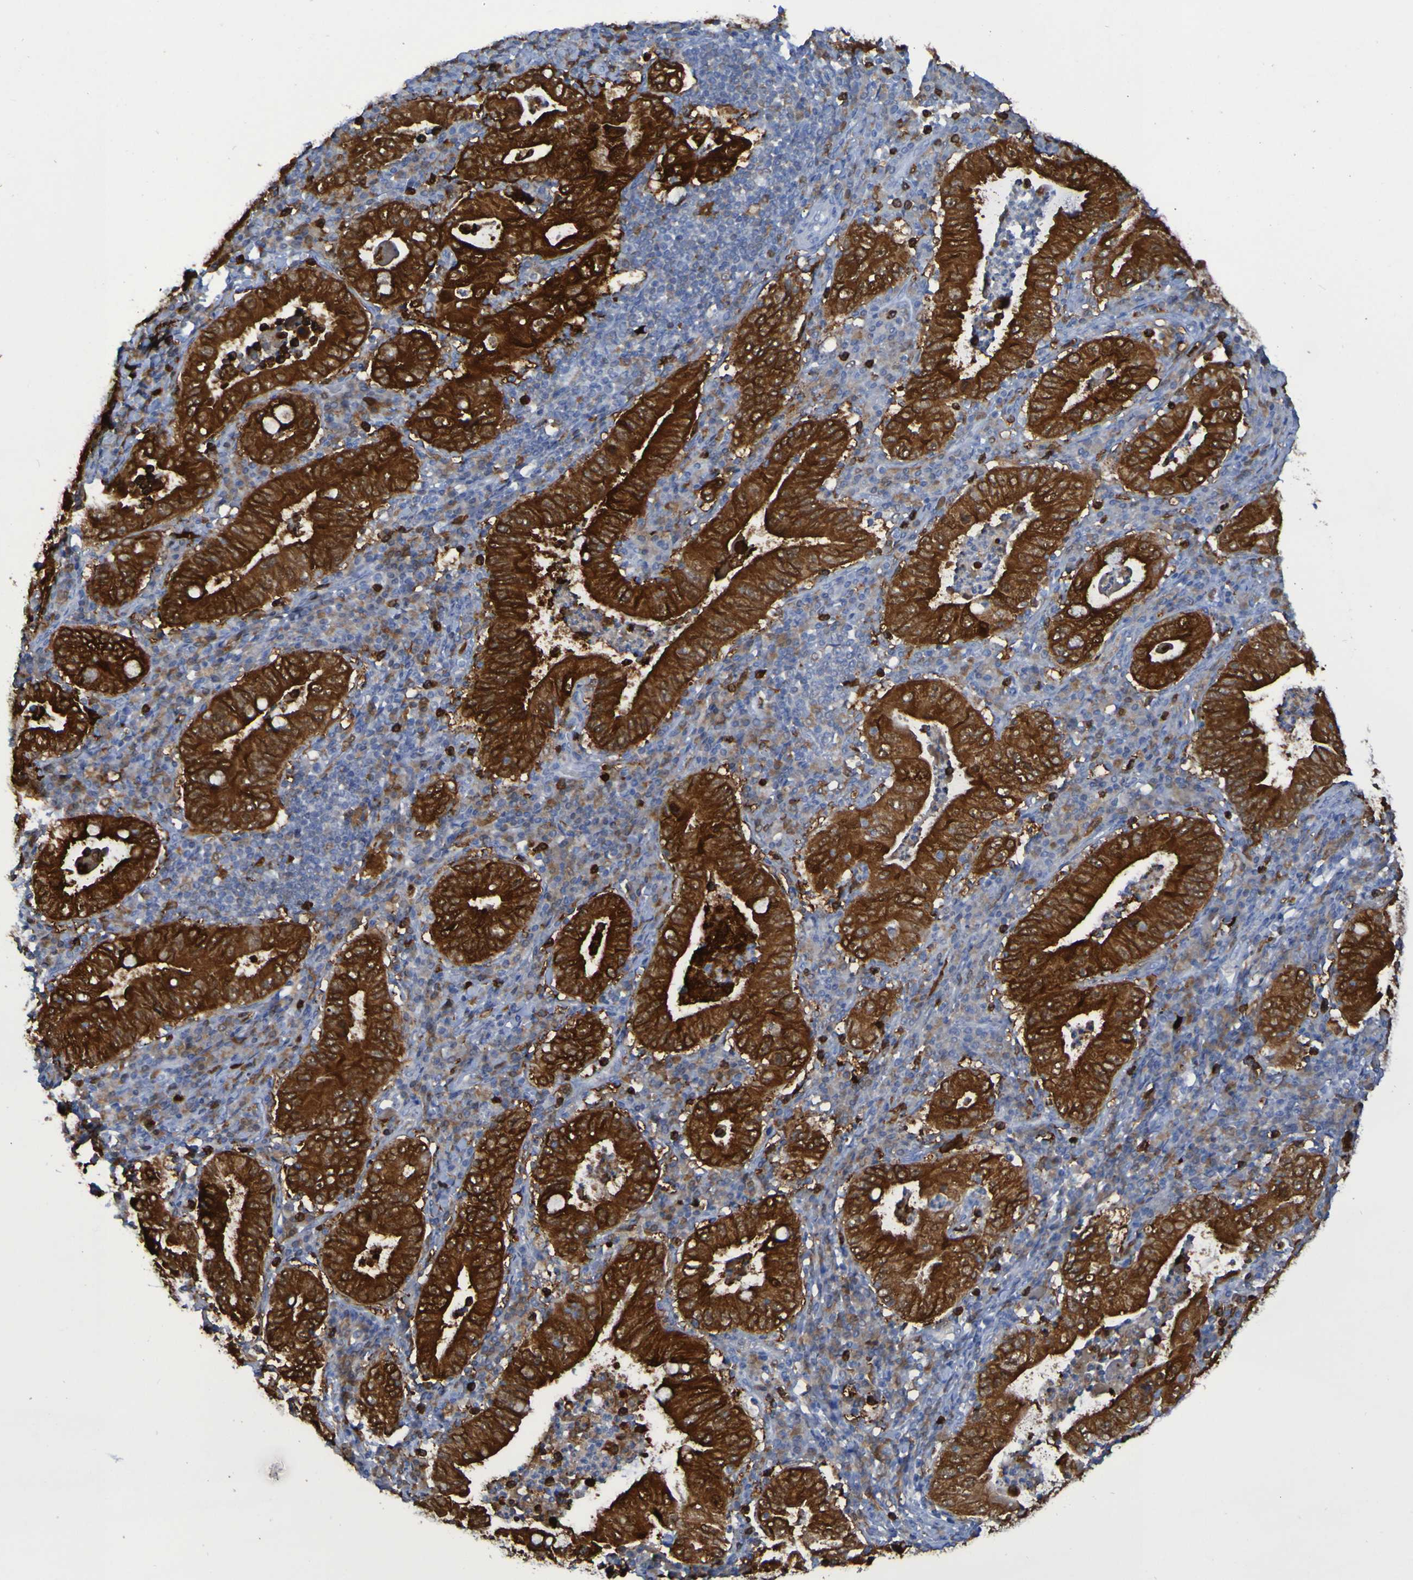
{"staining": {"intensity": "strong", "quantity": ">75%", "location": "cytoplasmic/membranous"}, "tissue": "stomach cancer", "cell_type": "Tumor cells", "image_type": "cancer", "snomed": [{"axis": "morphology", "description": "Normal tissue, NOS"}, {"axis": "morphology", "description": "Adenocarcinoma, NOS"}, {"axis": "topography", "description": "Esophagus"}, {"axis": "topography", "description": "Stomach, upper"}, {"axis": "topography", "description": "Peripheral nerve tissue"}], "caption": "A high amount of strong cytoplasmic/membranous staining is present in about >75% of tumor cells in stomach cancer tissue.", "gene": "MPPE1", "patient": {"sex": "male", "age": 62}}